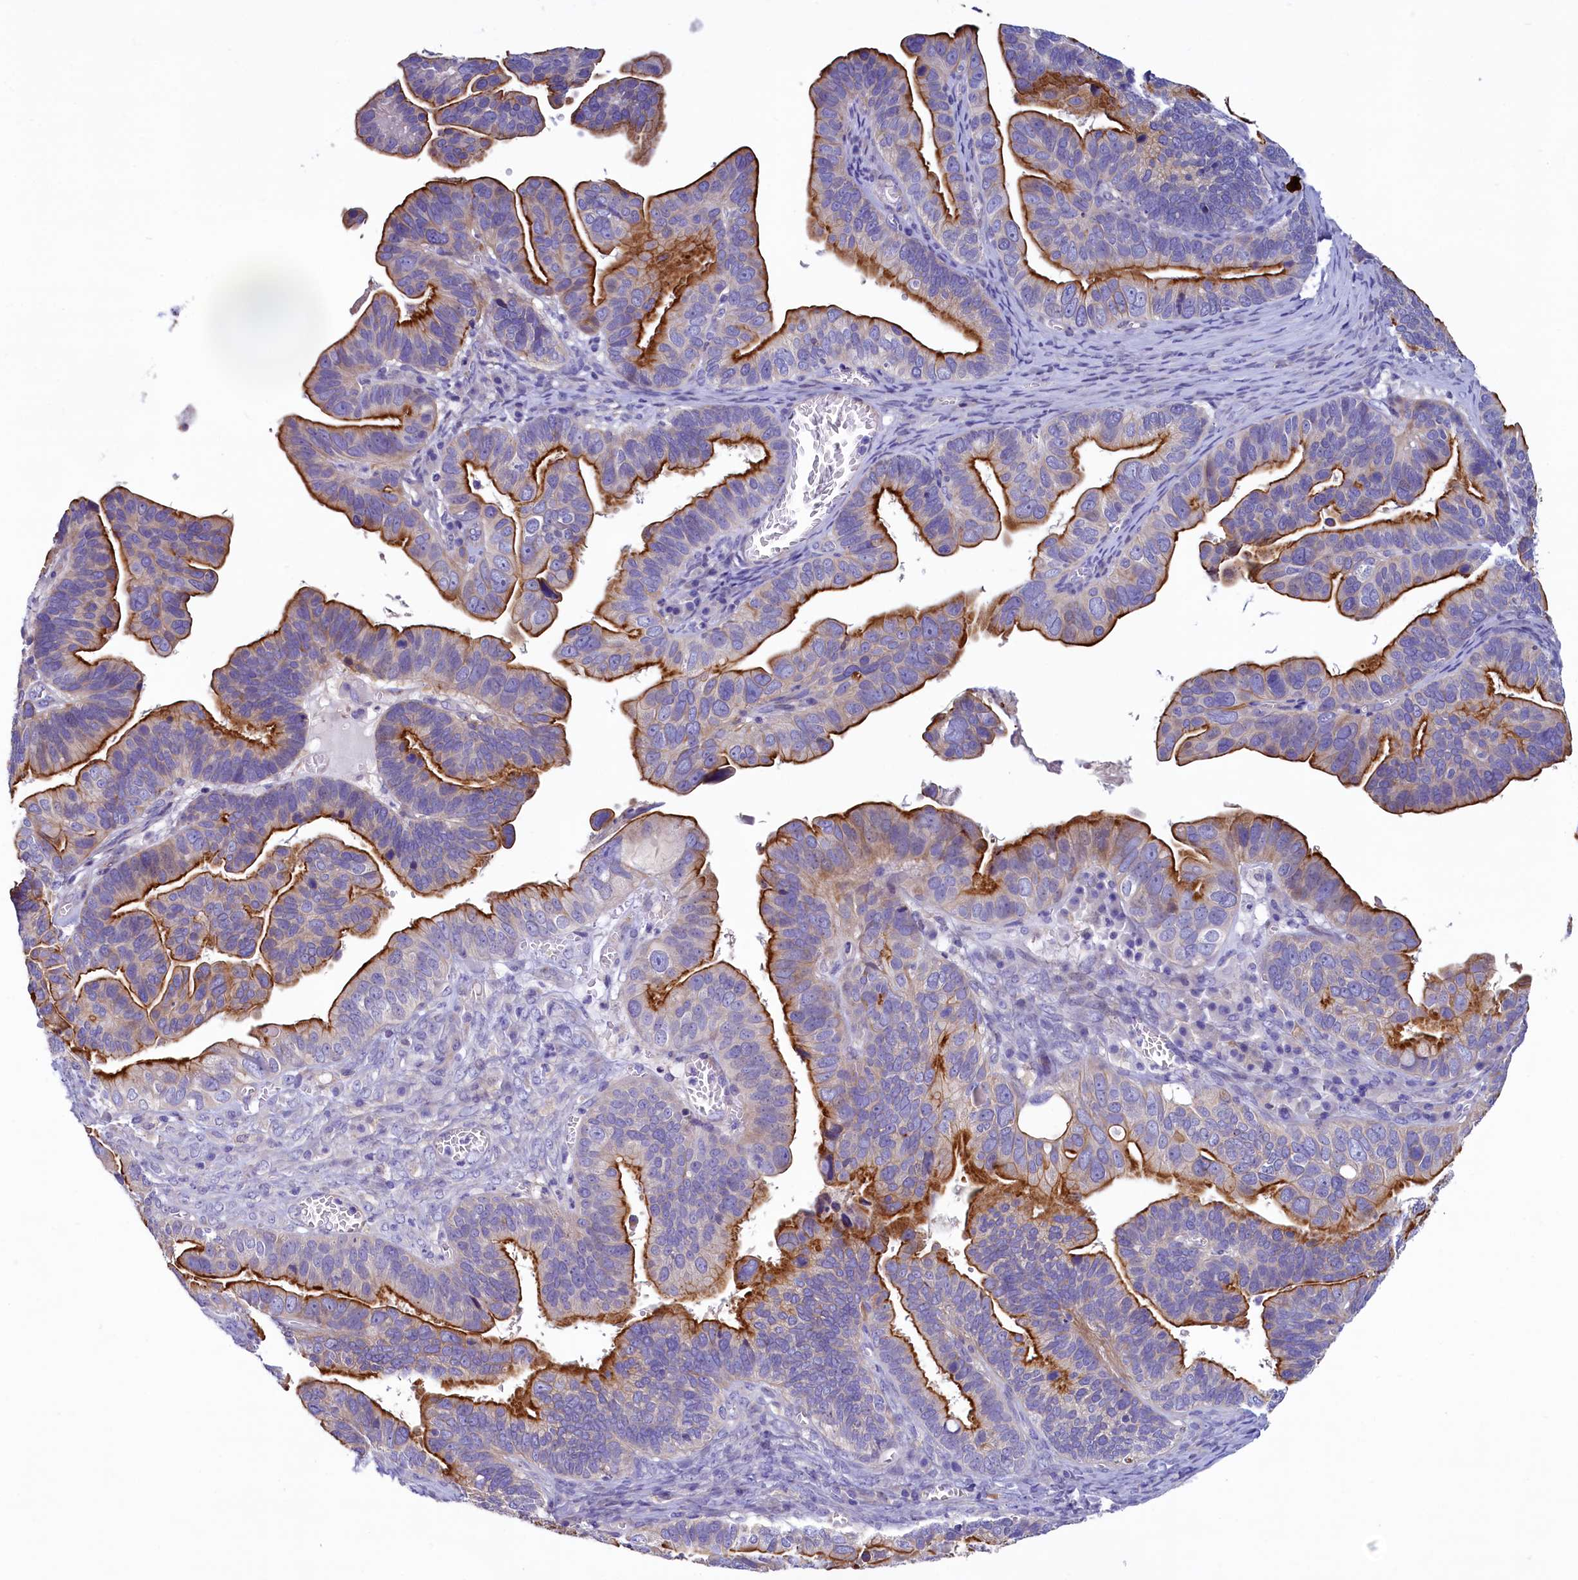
{"staining": {"intensity": "strong", "quantity": "25%-75%", "location": "cytoplasmic/membranous"}, "tissue": "ovarian cancer", "cell_type": "Tumor cells", "image_type": "cancer", "snomed": [{"axis": "morphology", "description": "Cystadenocarcinoma, serous, NOS"}, {"axis": "topography", "description": "Ovary"}], "caption": "Serous cystadenocarcinoma (ovarian) stained with DAB (3,3'-diaminobenzidine) IHC reveals high levels of strong cytoplasmic/membranous positivity in approximately 25%-75% of tumor cells. The protein of interest is shown in brown color, while the nuclei are stained blue.", "gene": "KRBOX5", "patient": {"sex": "female", "age": 56}}